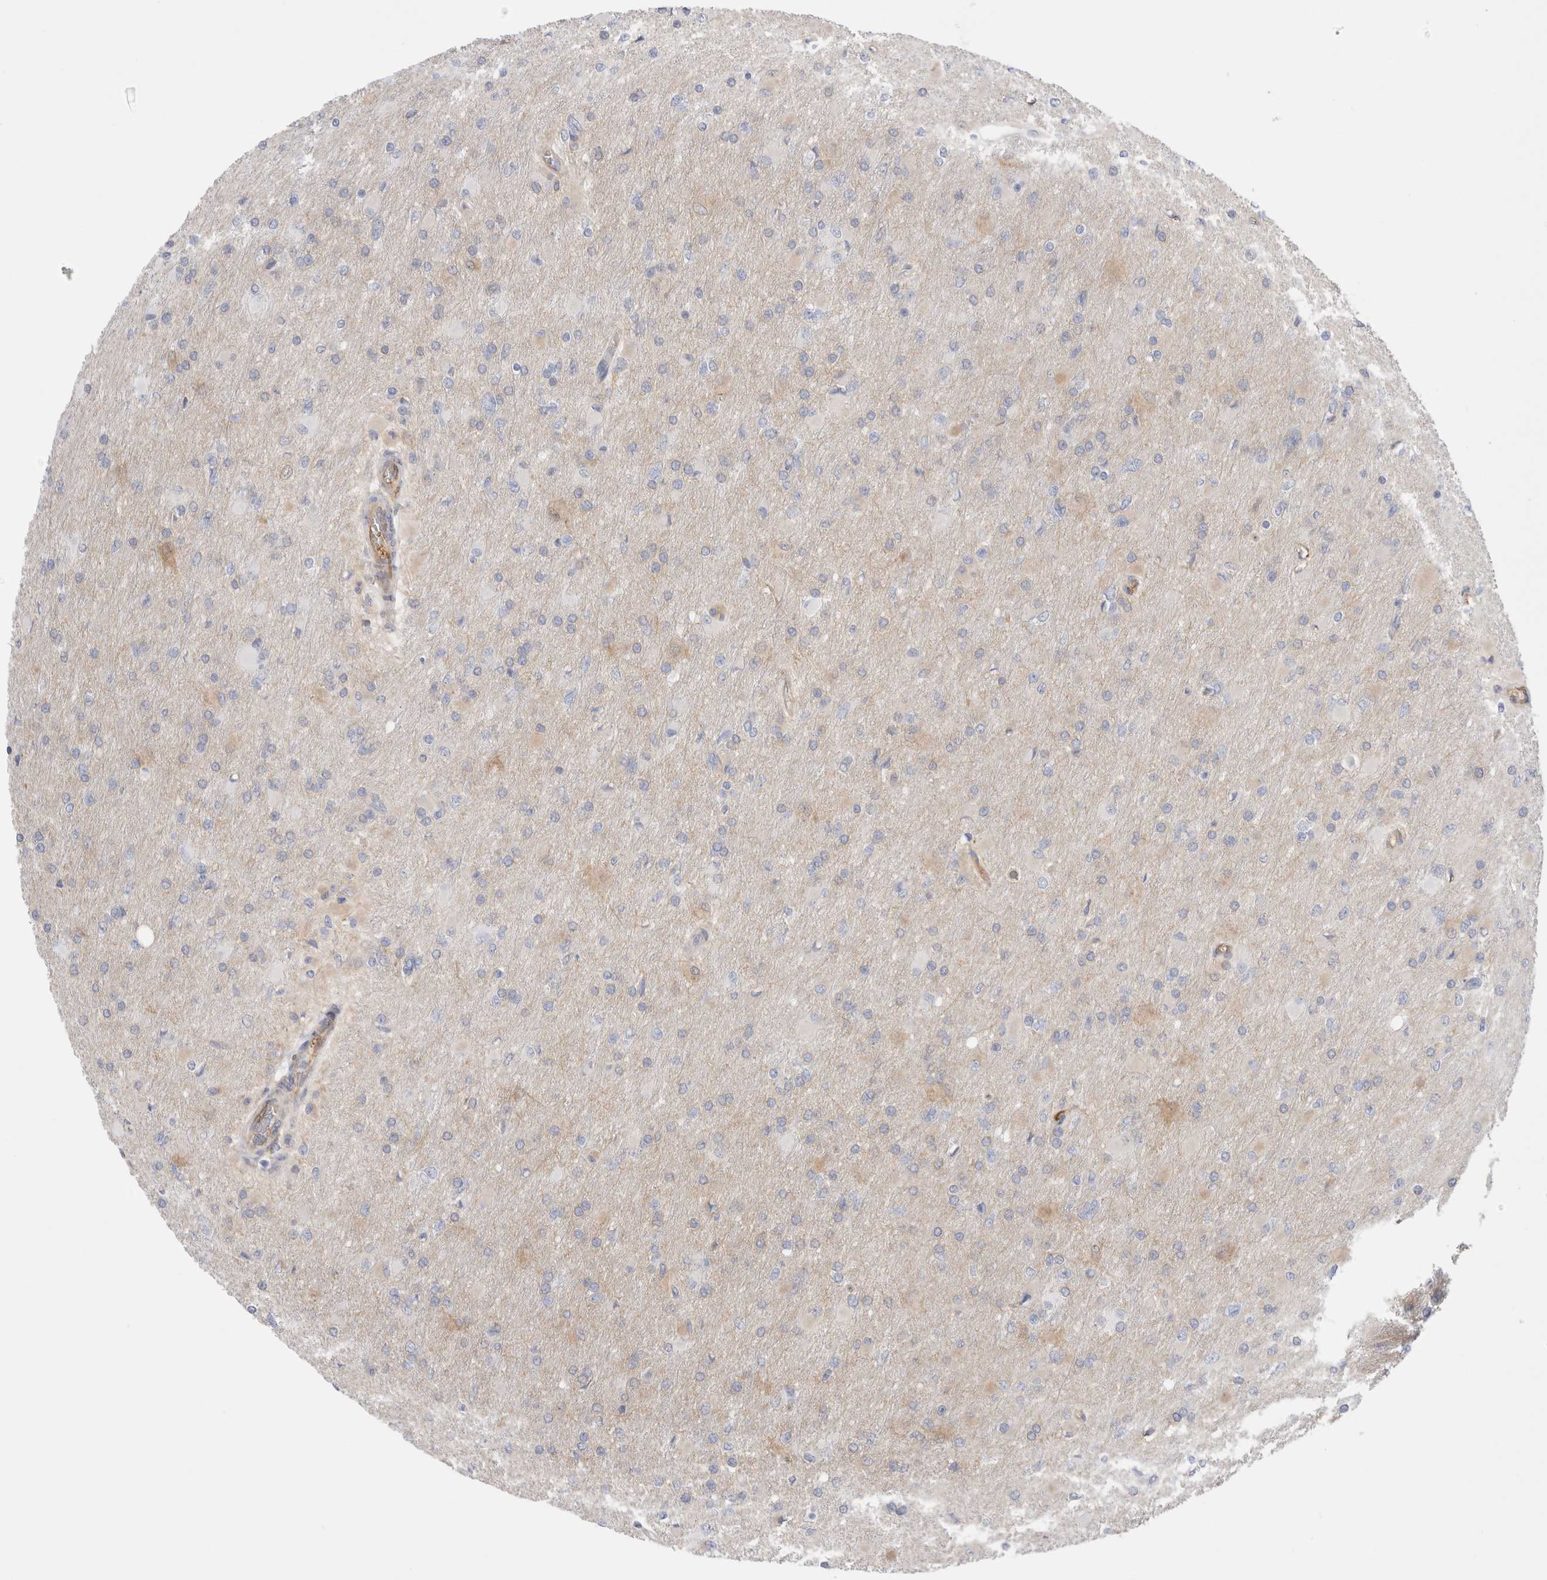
{"staining": {"intensity": "negative", "quantity": "none", "location": "none"}, "tissue": "glioma", "cell_type": "Tumor cells", "image_type": "cancer", "snomed": [{"axis": "morphology", "description": "Glioma, malignant, High grade"}, {"axis": "topography", "description": "Cerebral cortex"}], "caption": "This is an IHC image of glioma. There is no expression in tumor cells.", "gene": "NAPEPLD", "patient": {"sex": "female", "age": 36}}